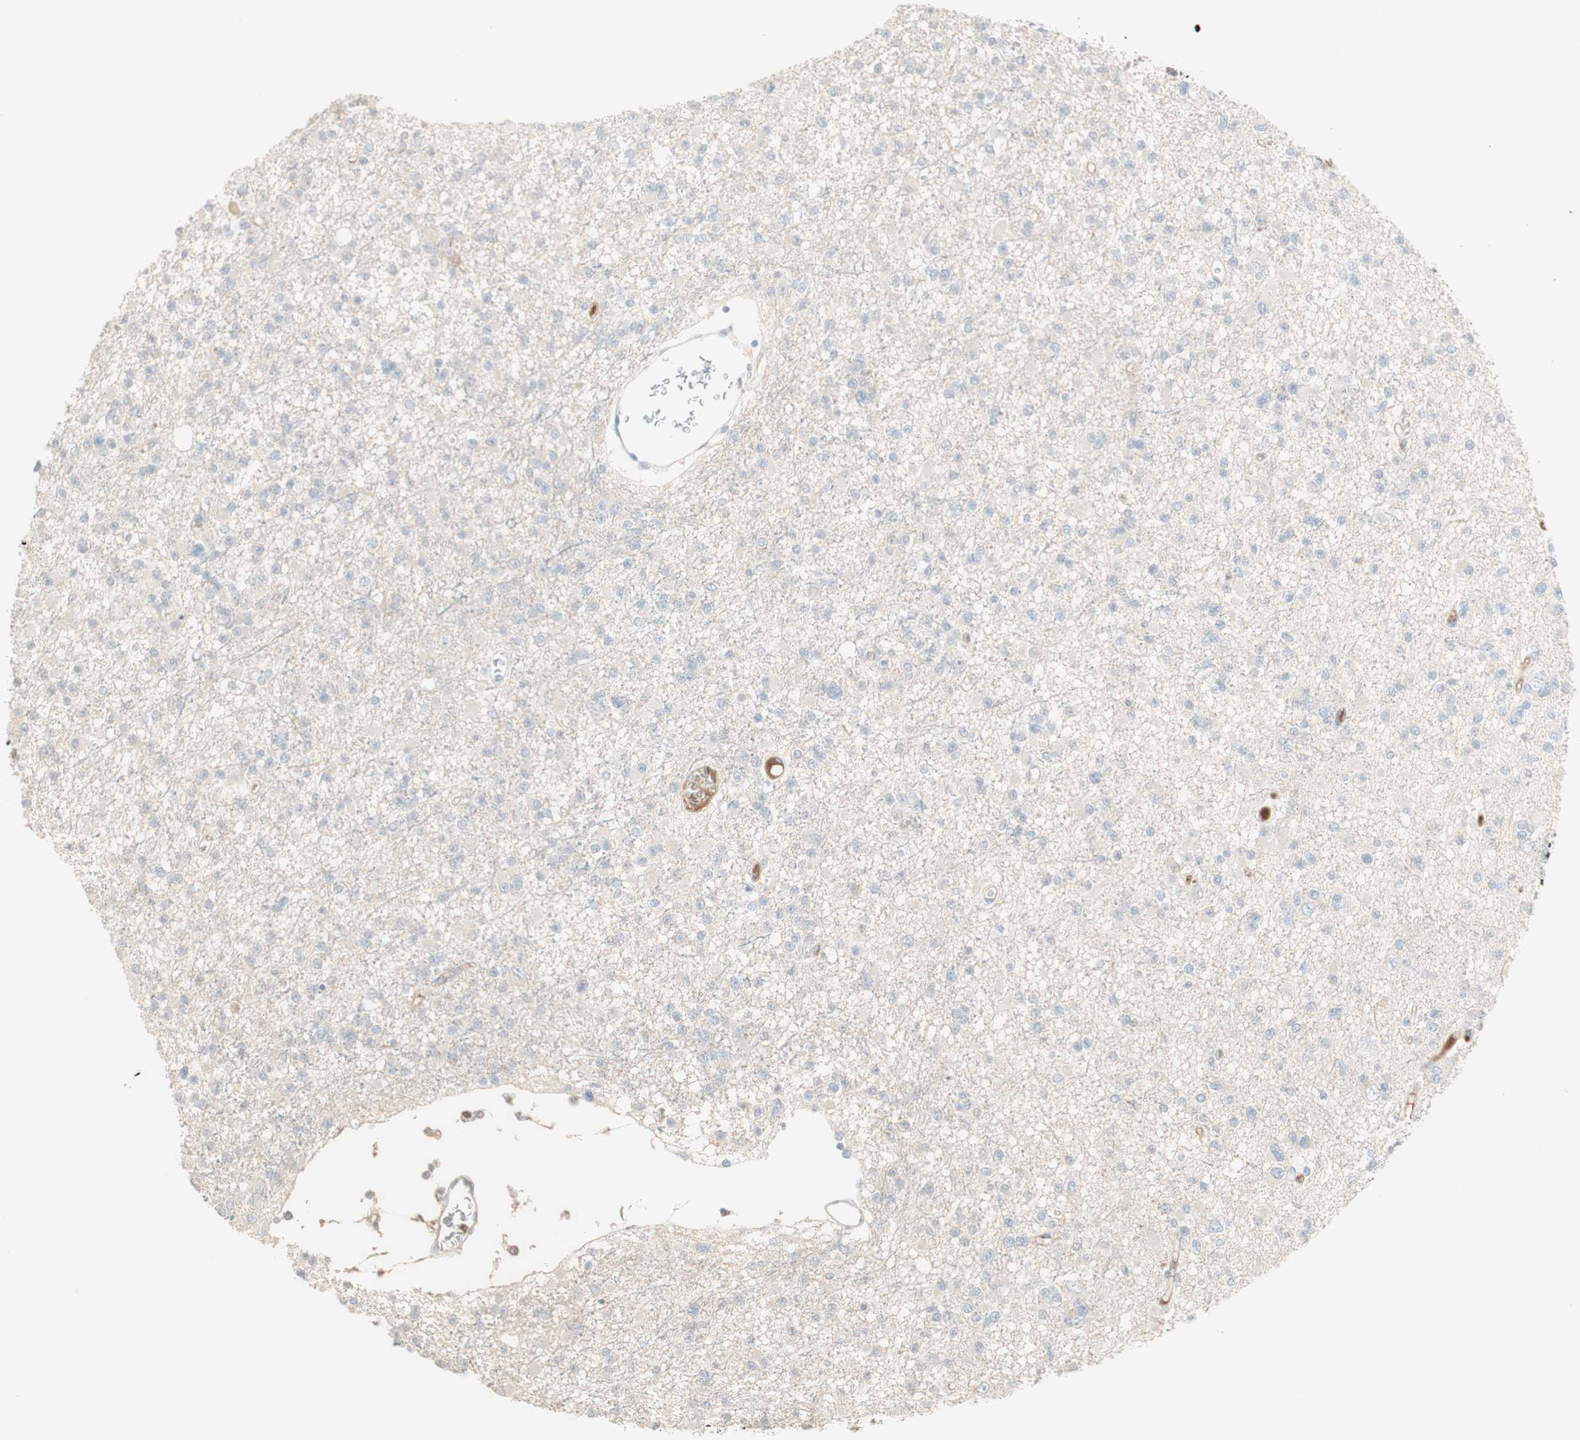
{"staining": {"intensity": "negative", "quantity": "none", "location": "none"}, "tissue": "glioma", "cell_type": "Tumor cells", "image_type": "cancer", "snomed": [{"axis": "morphology", "description": "Glioma, malignant, Low grade"}, {"axis": "topography", "description": "Brain"}], "caption": "Image shows no protein staining in tumor cells of glioma tissue.", "gene": "IFNG", "patient": {"sex": "female", "age": 22}}